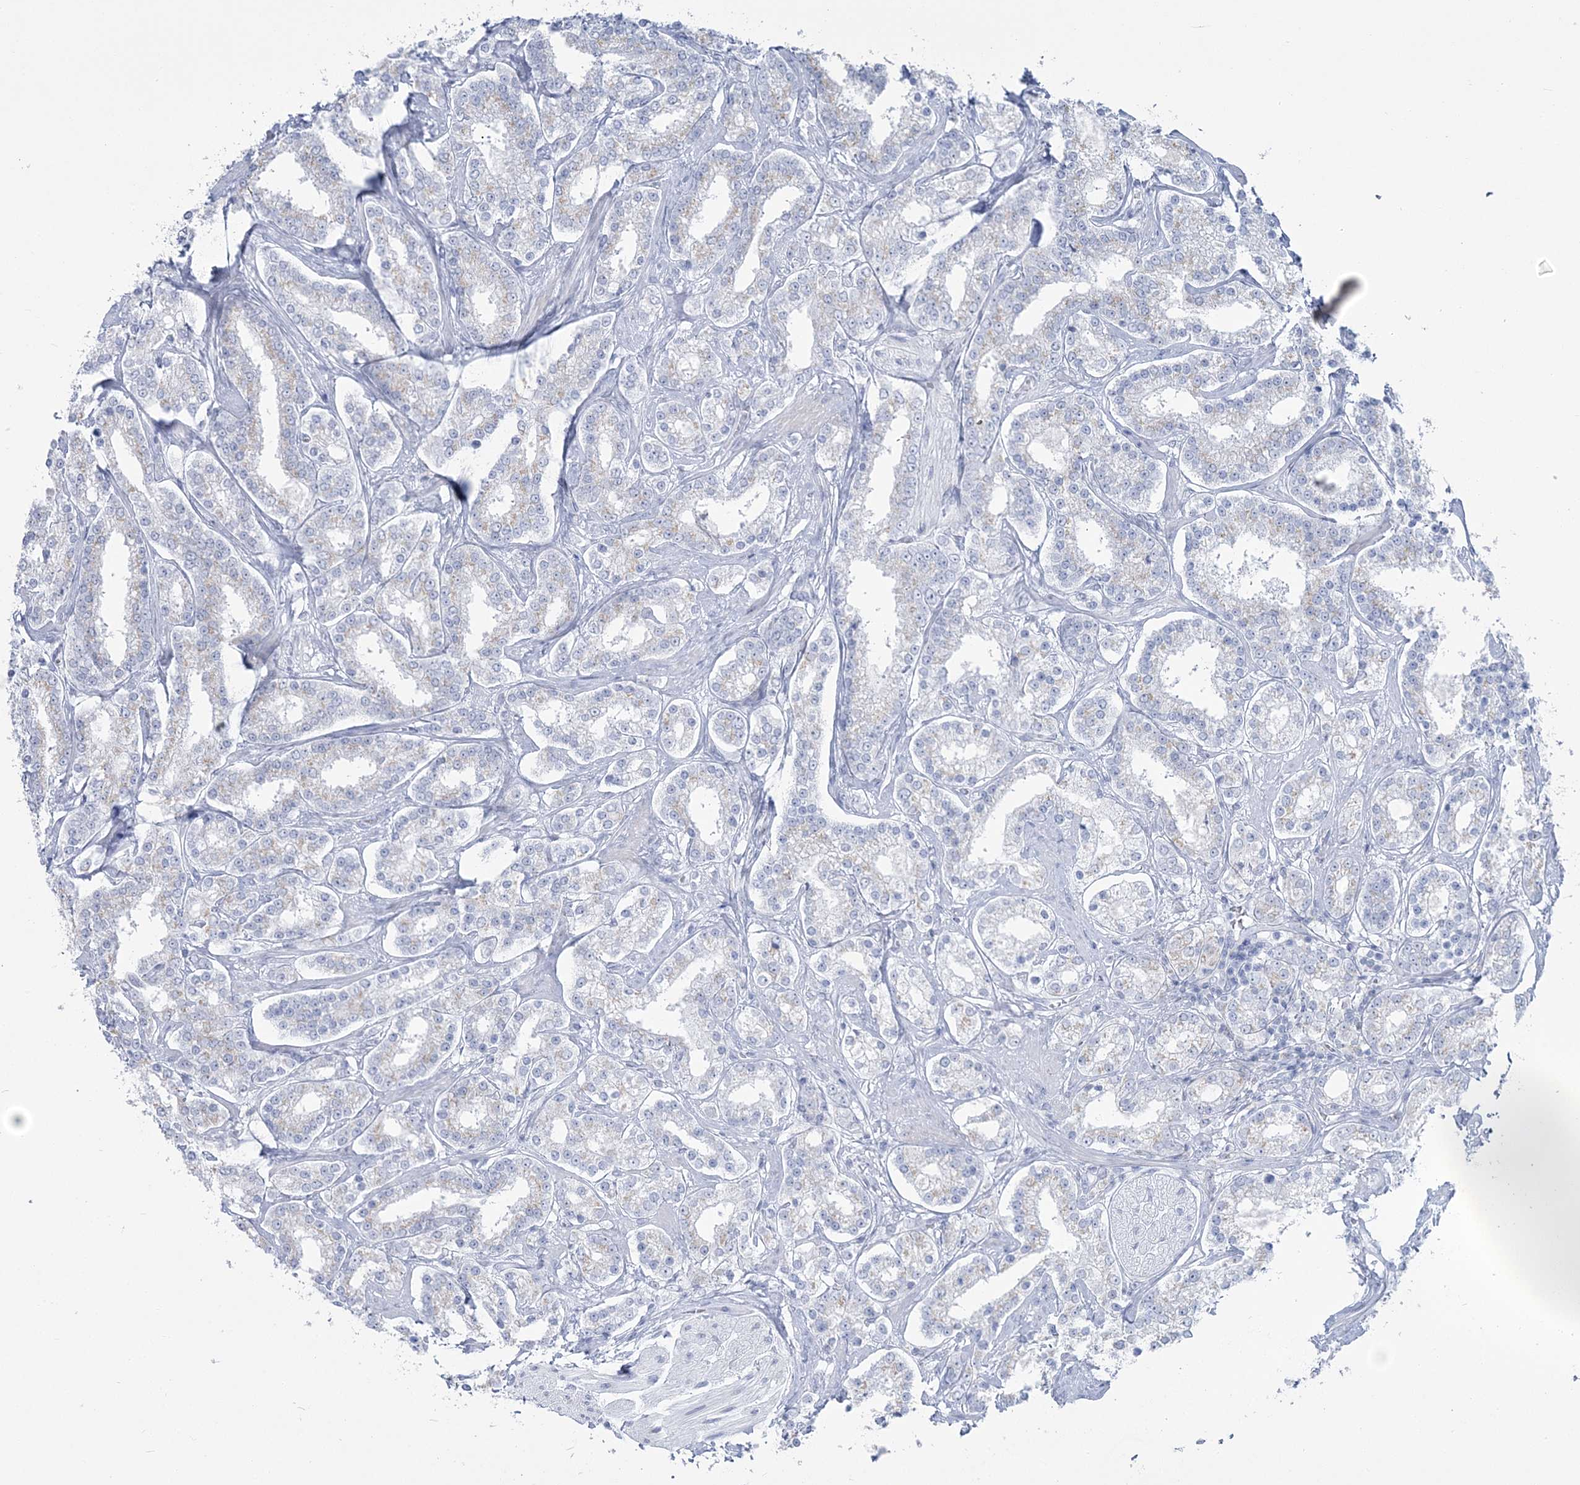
{"staining": {"intensity": "negative", "quantity": "none", "location": "none"}, "tissue": "prostate cancer", "cell_type": "Tumor cells", "image_type": "cancer", "snomed": [{"axis": "morphology", "description": "Normal tissue, NOS"}, {"axis": "morphology", "description": "Adenocarcinoma, High grade"}, {"axis": "topography", "description": "Prostate"}], "caption": "A high-resolution micrograph shows immunohistochemistry staining of prostate adenocarcinoma (high-grade), which shows no significant positivity in tumor cells.", "gene": "ZNF843", "patient": {"sex": "male", "age": 83}}